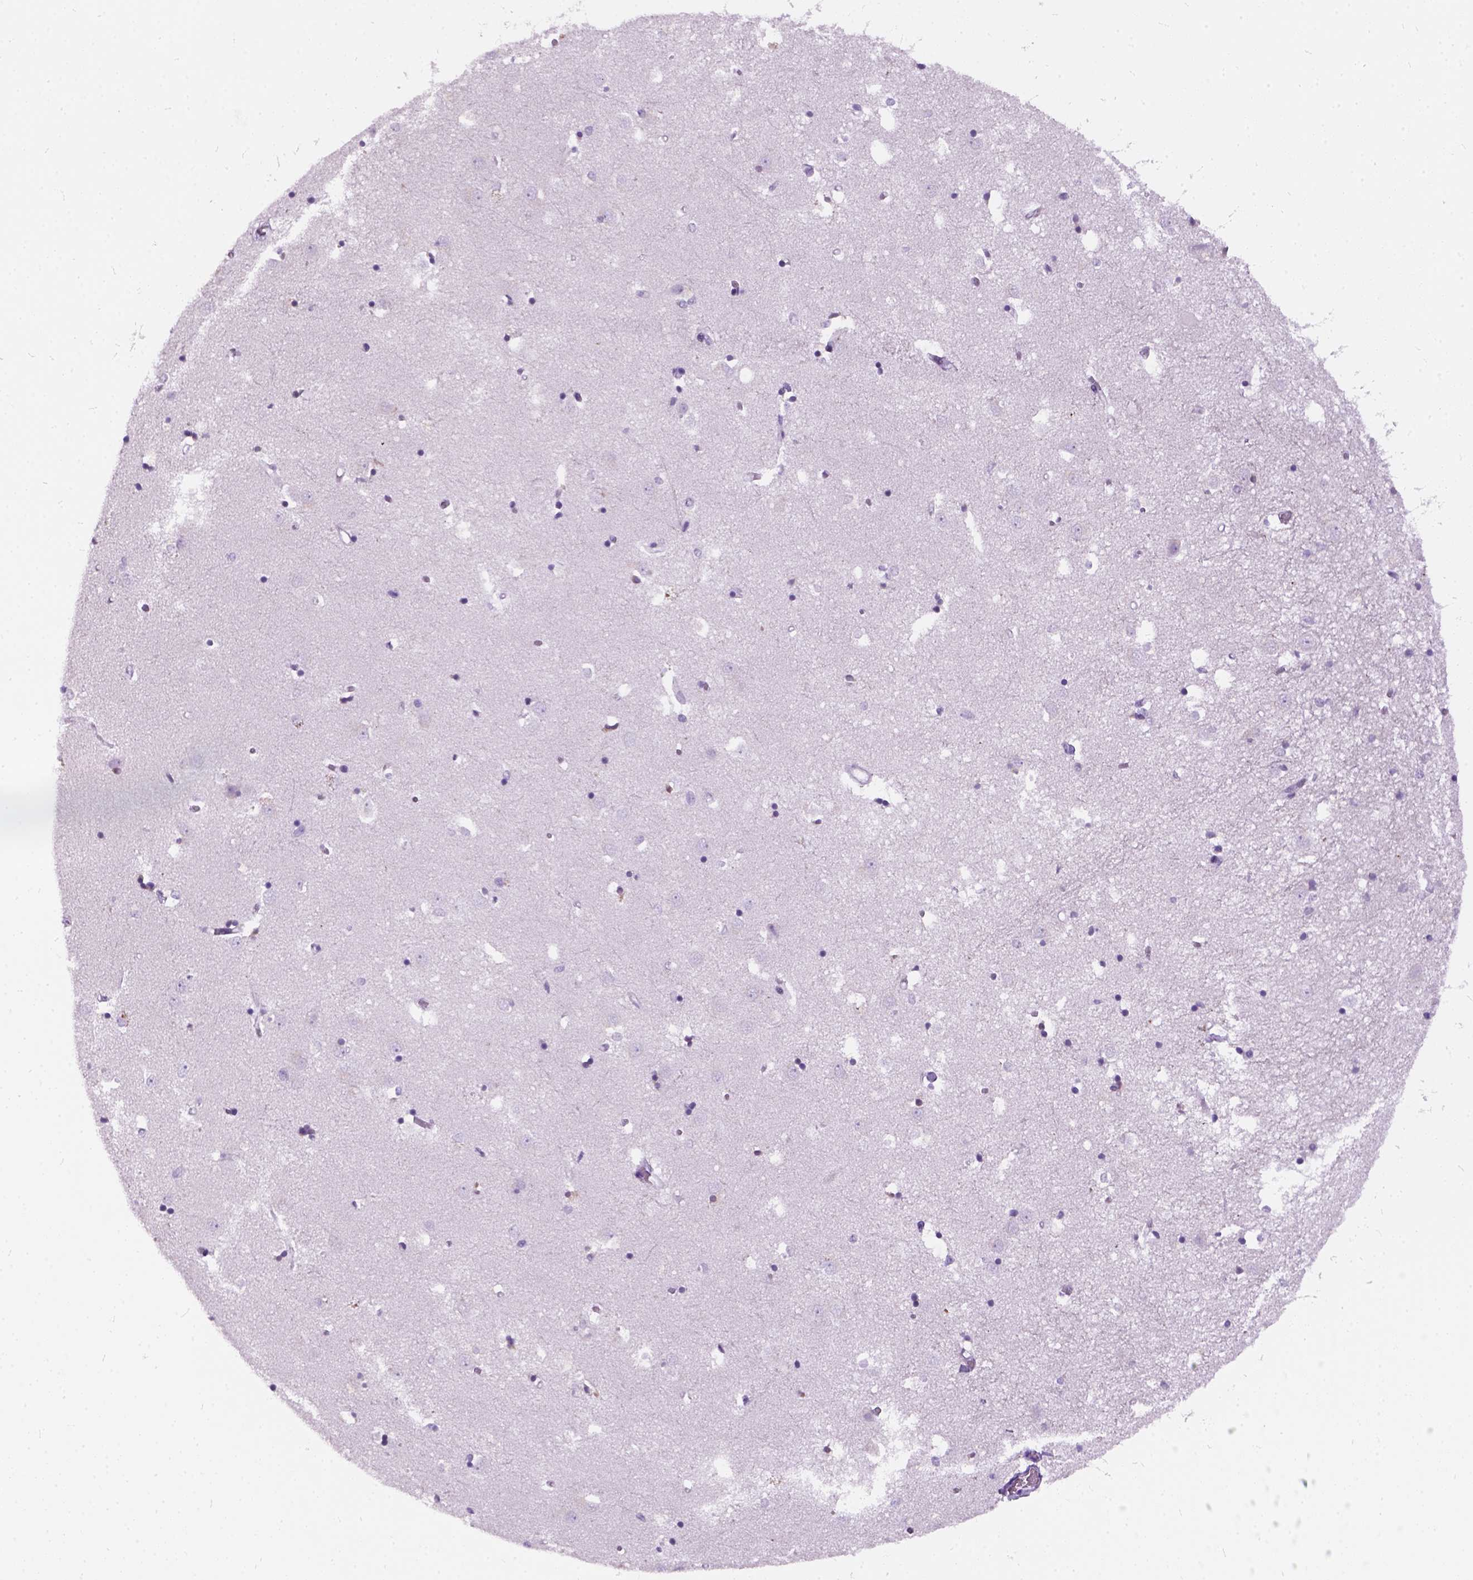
{"staining": {"intensity": "negative", "quantity": "none", "location": "none"}, "tissue": "caudate", "cell_type": "Glial cells", "image_type": "normal", "snomed": [{"axis": "morphology", "description": "Normal tissue, NOS"}, {"axis": "topography", "description": "Lateral ventricle wall"}], "caption": "An immunohistochemistry (IHC) photomicrograph of benign caudate is shown. There is no staining in glial cells of caudate.", "gene": "AXDND1", "patient": {"sex": "male", "age": 54}}